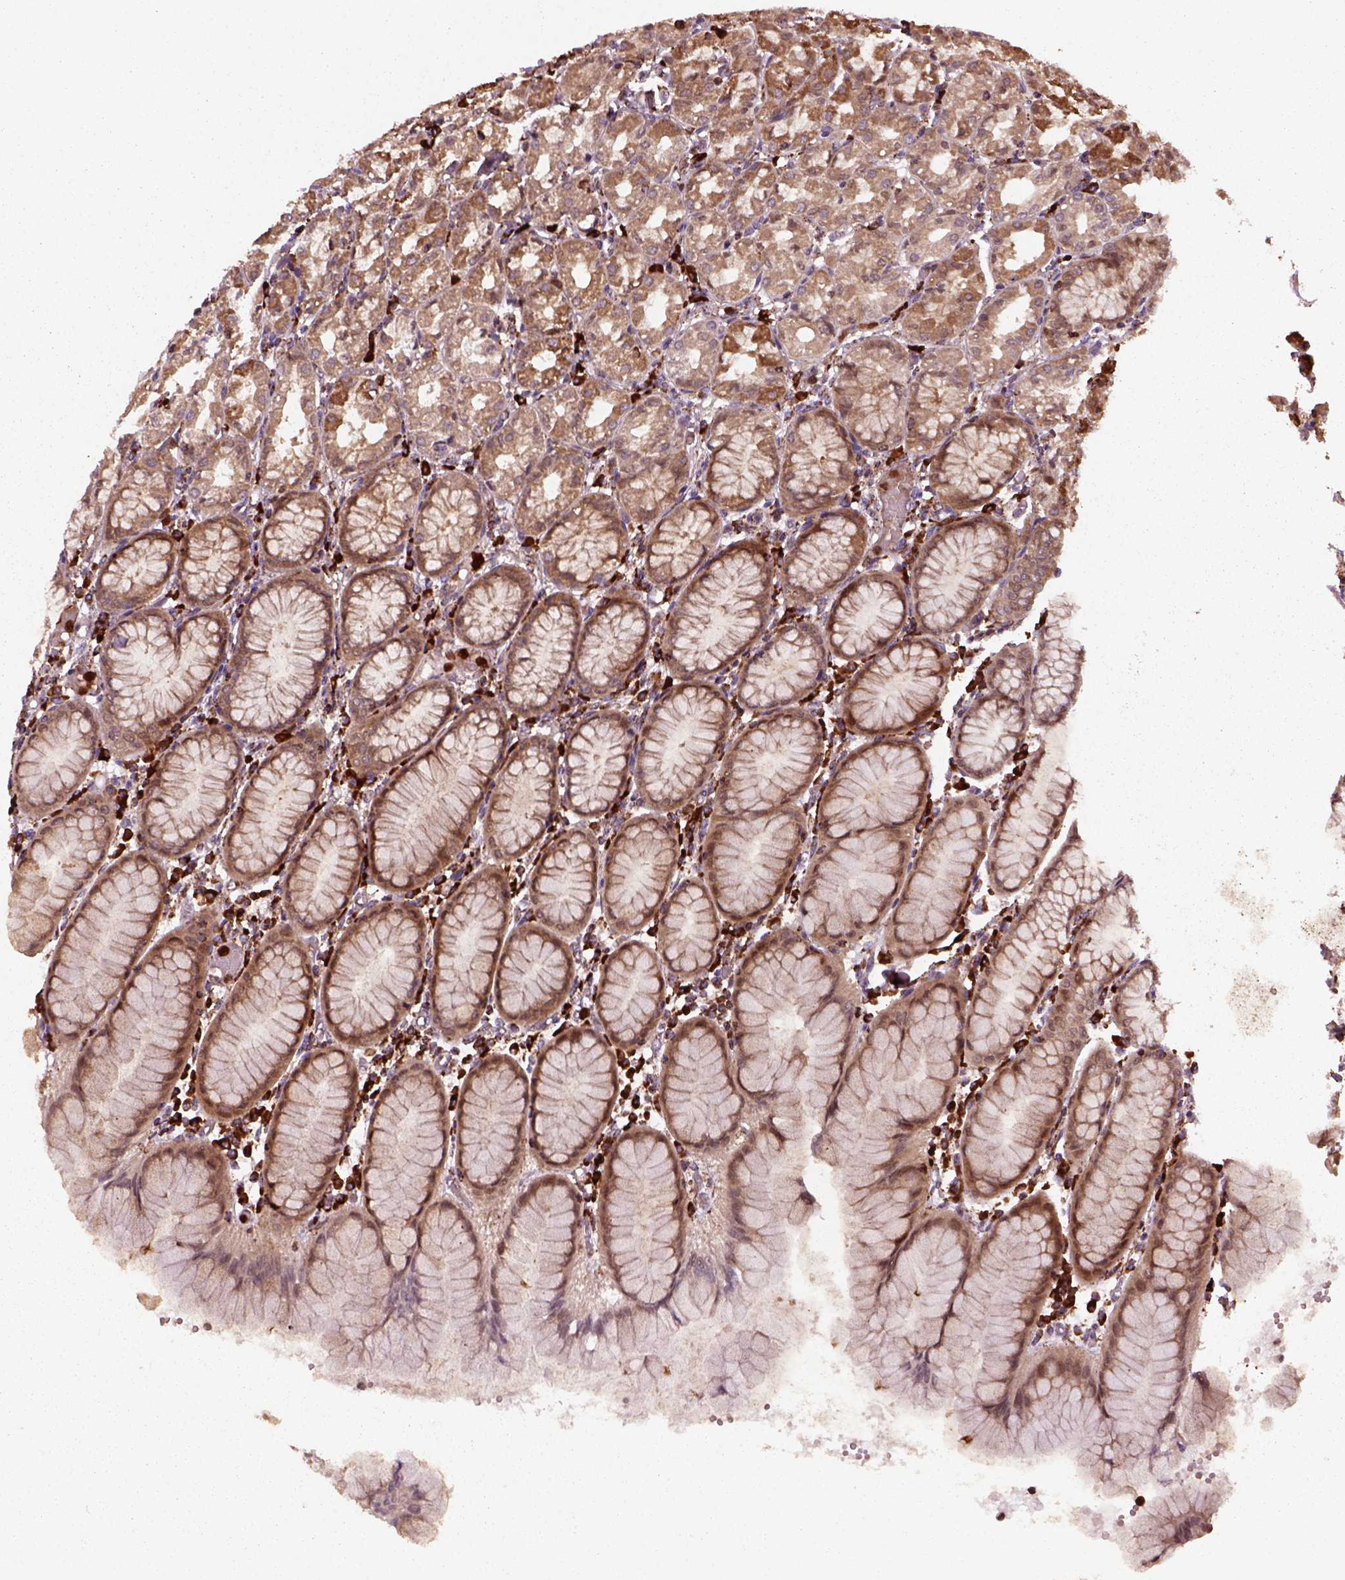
{"staining": {"intensity": "strong", "quantity": ">75%", "location": "cytoplasmic/membranous"}, "tissue": "stomach", "cell_type": "Glandular cells", "image_type": "normal", "snomed": [{"axis": "morphology", "description": "Normal tissue, NOS"}, {"axis": "topography", "description": "Stomach"}], "caption": "A brown stain shows strong cytoplasmic/membranous staining of a protein in glandular cells of benign human stomach.", "gene": "NUDT16L1", "patient": {"sex": "female", "age": 57}}